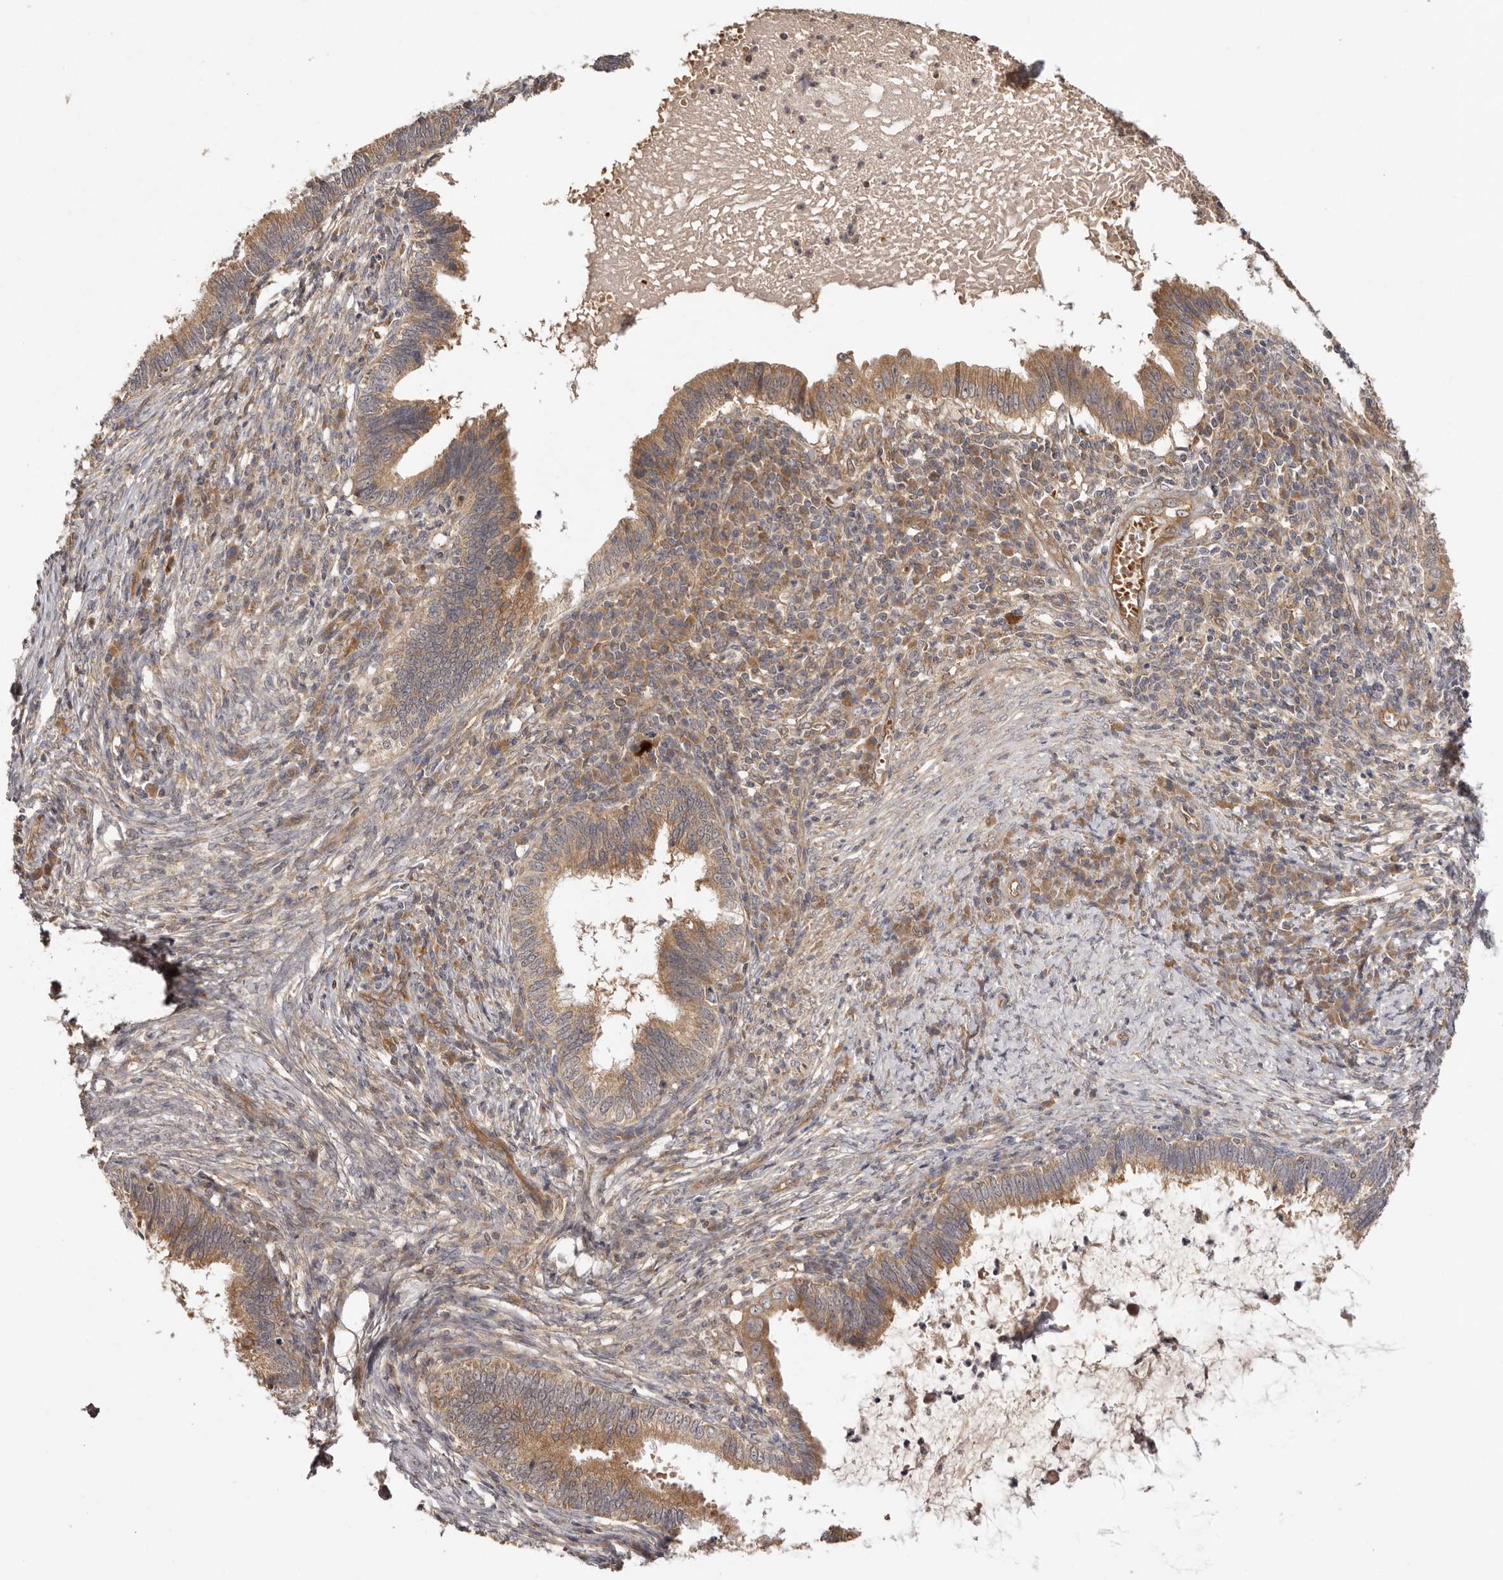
{"staining": {"intensity": "moderate", "quantity": ">75%", "location": "cytoplasmic/membranous"}, "tissue": "cervical cancer", "cell_type": "Tumor cells", "image_type": "cancer", "snomed": [{"axis": "morphology", "description": "Adenocarcinoma, NOS"}, {"axis": "topography", "description": "Cervix"}], "caption": "Immunohistochemistry (IHC) of adenocarcinoma (cervical) demonstrates medium levels of moderate cytoplasmic/membranous staining in approximately >75% of tumor cells.", "gene": "UBR2", "patient": {"sex": "female", "age": 36}}